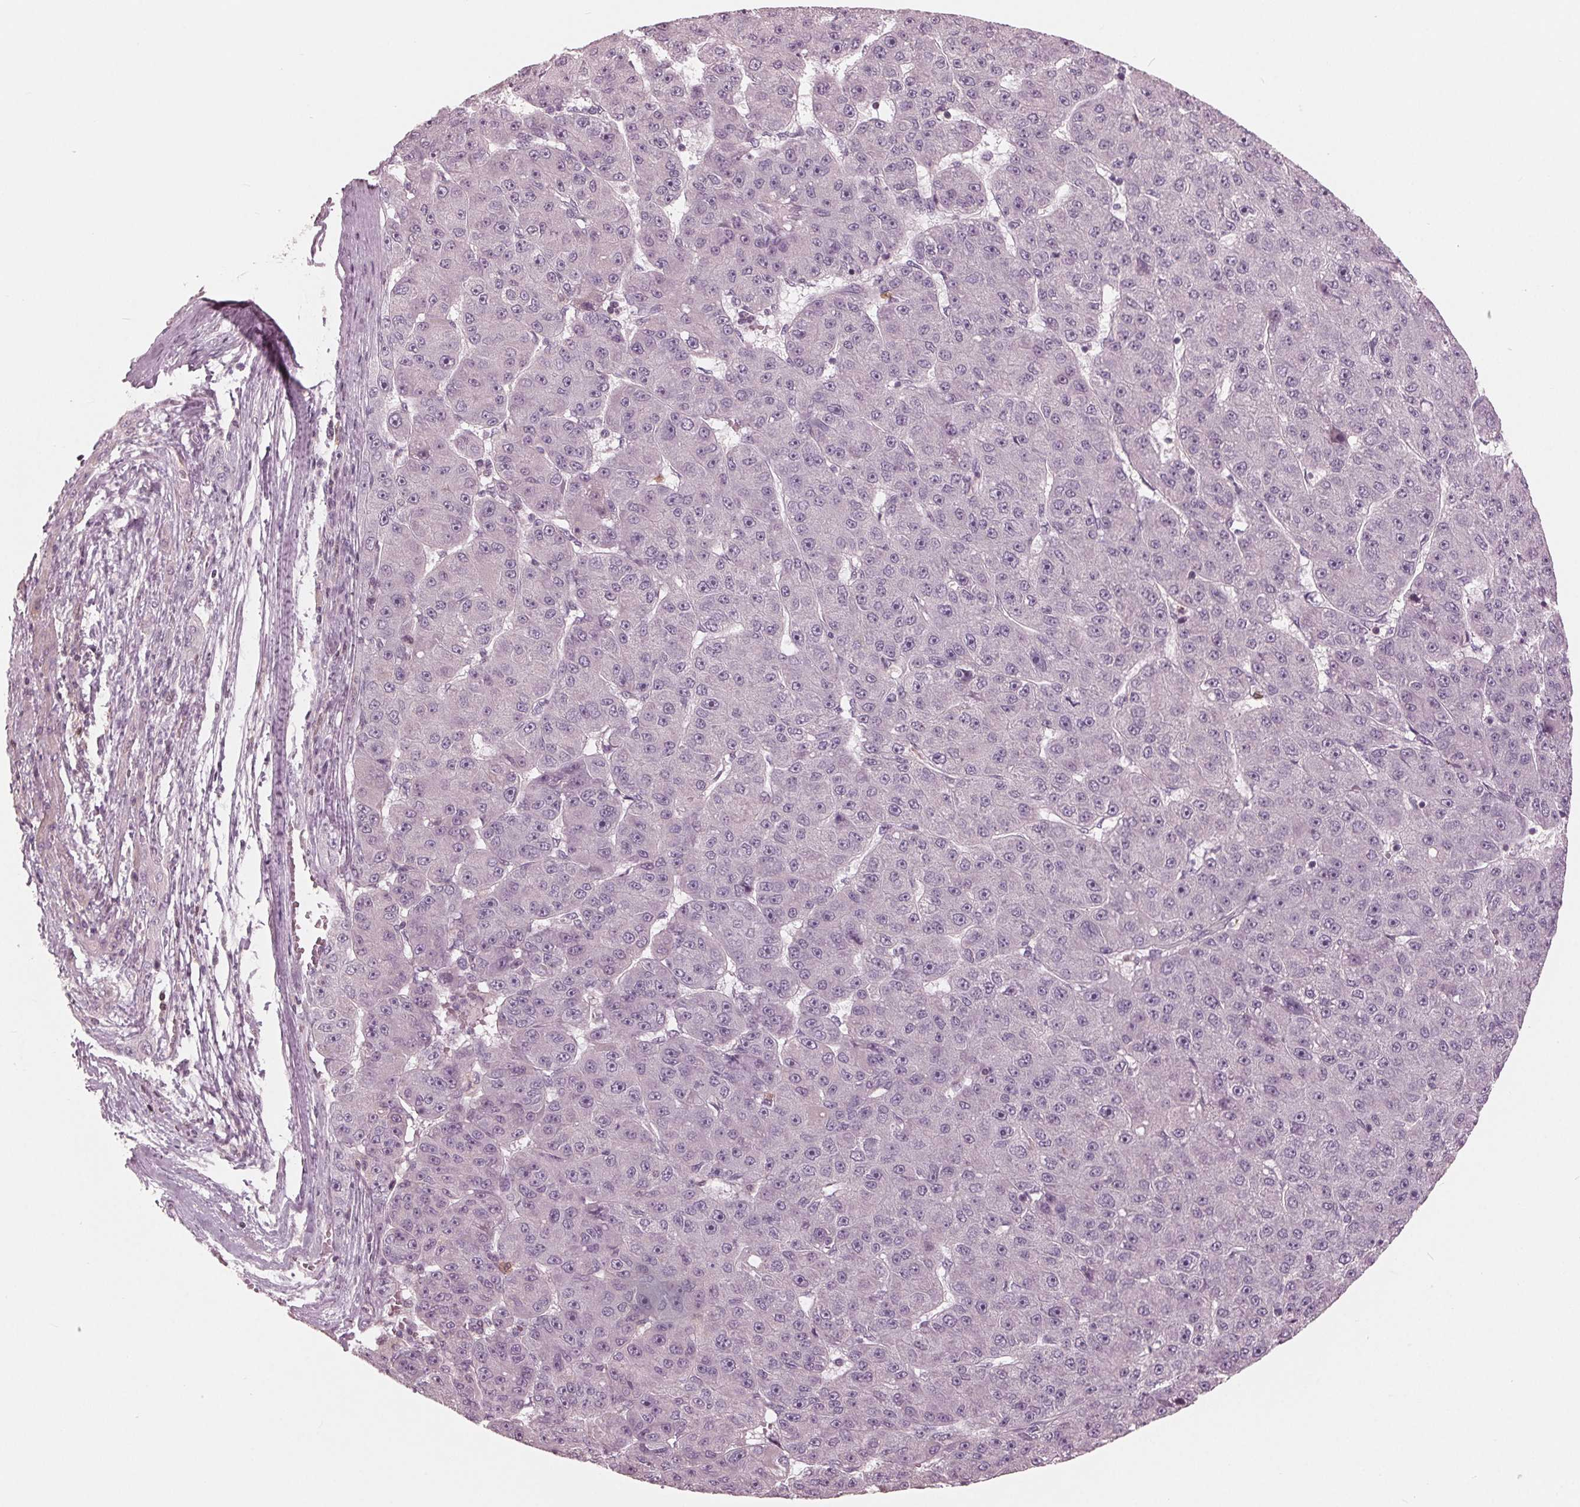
{"staining": {"intensity": "negative", "quantity": "none", "location": "none"}, "tissue": "liver cancer", "cell_type": "Tumor cells", "image_type": "cancer", "snomed": [{"axis": "morphology", "description": "Carcinoma, Hepatocellular, NOS"}, {"axis": "topography", "description": "Liver"}], "caption": "Tumor cells show no significant expression in hepatocellular carcinoma (liver). Brightfield microscopy of IHC stained with DAB (3,3'-diaminobenzidine) (brown) and hematoxylin (blue), captured at high magnification.", "gene": "ING3", "patient": {"sex": "male", "age": 67}}